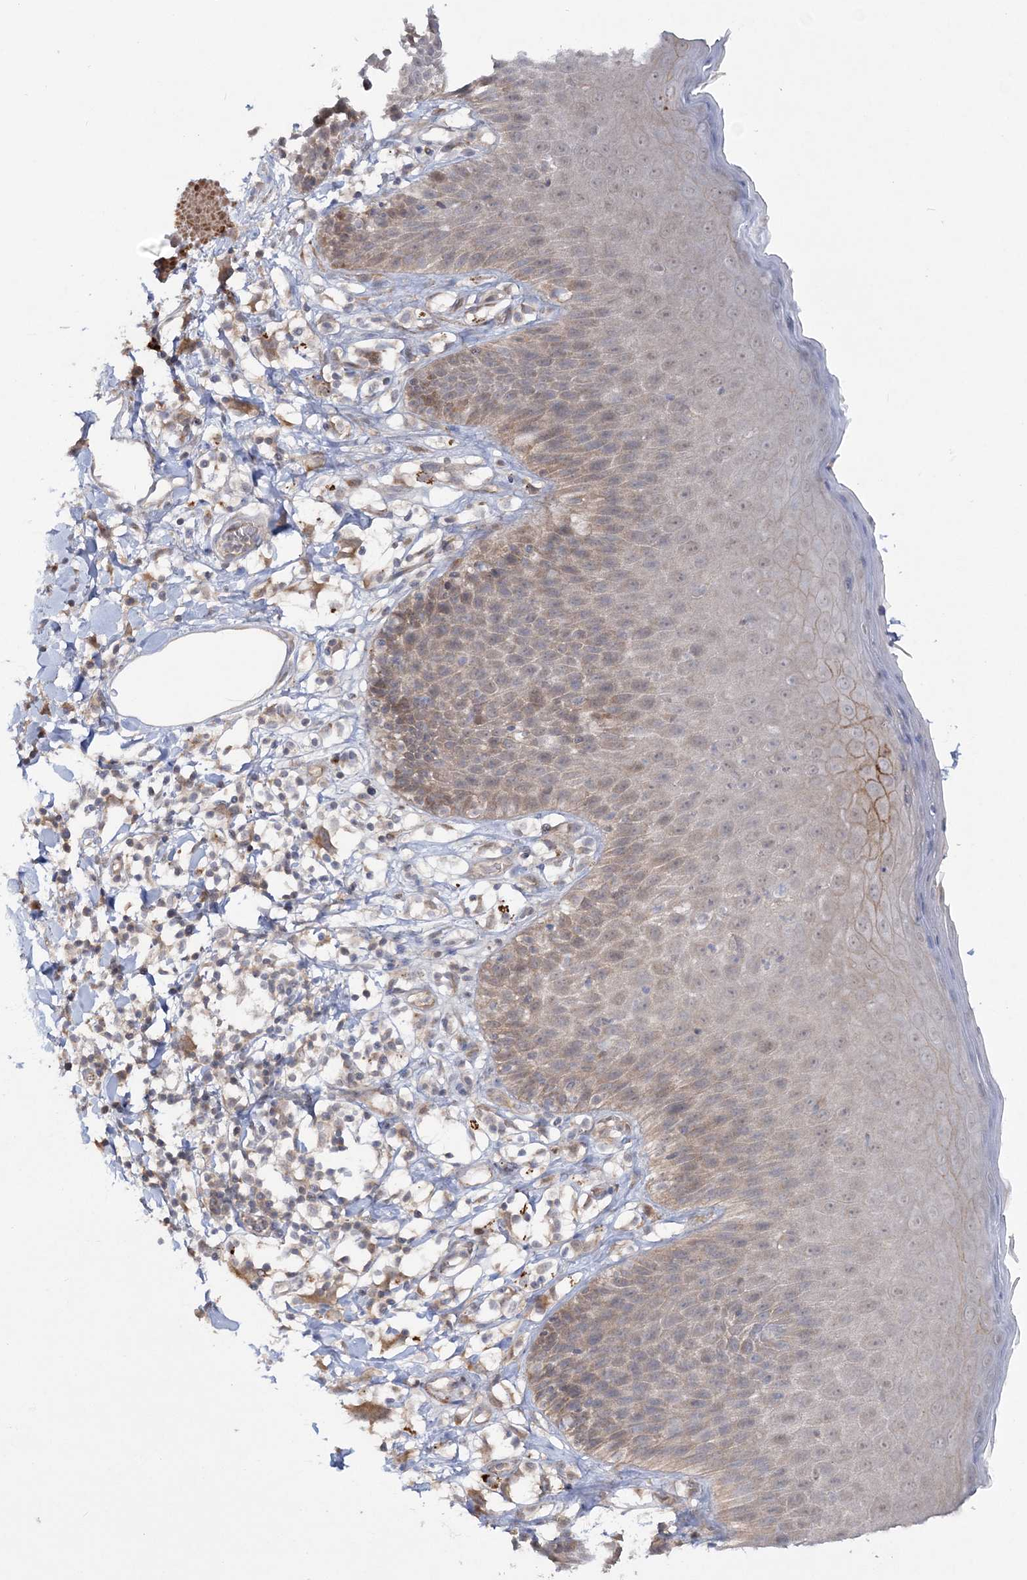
{"staining": {"intensity": "moderate", "quantity": "25%-75%", "location": "cytoplasmic/membranous"}, "tissue": "skin", "cell_type": "Epidermal cells", "image_type": "normal", "snomed": [{"axis": "morphology", "description": "Normal tissue, NOS"}, {"axis": "topography", "description": "Vulva"}], "caption": "There is medium levels of moderate cytoplasmic/membranous staining in epidermal cells of normal skin, as demonstrated by immunohistochemical staining (brown color).", "gene": "MOCS2", "patient": {"sex": "female", "age": 68}}